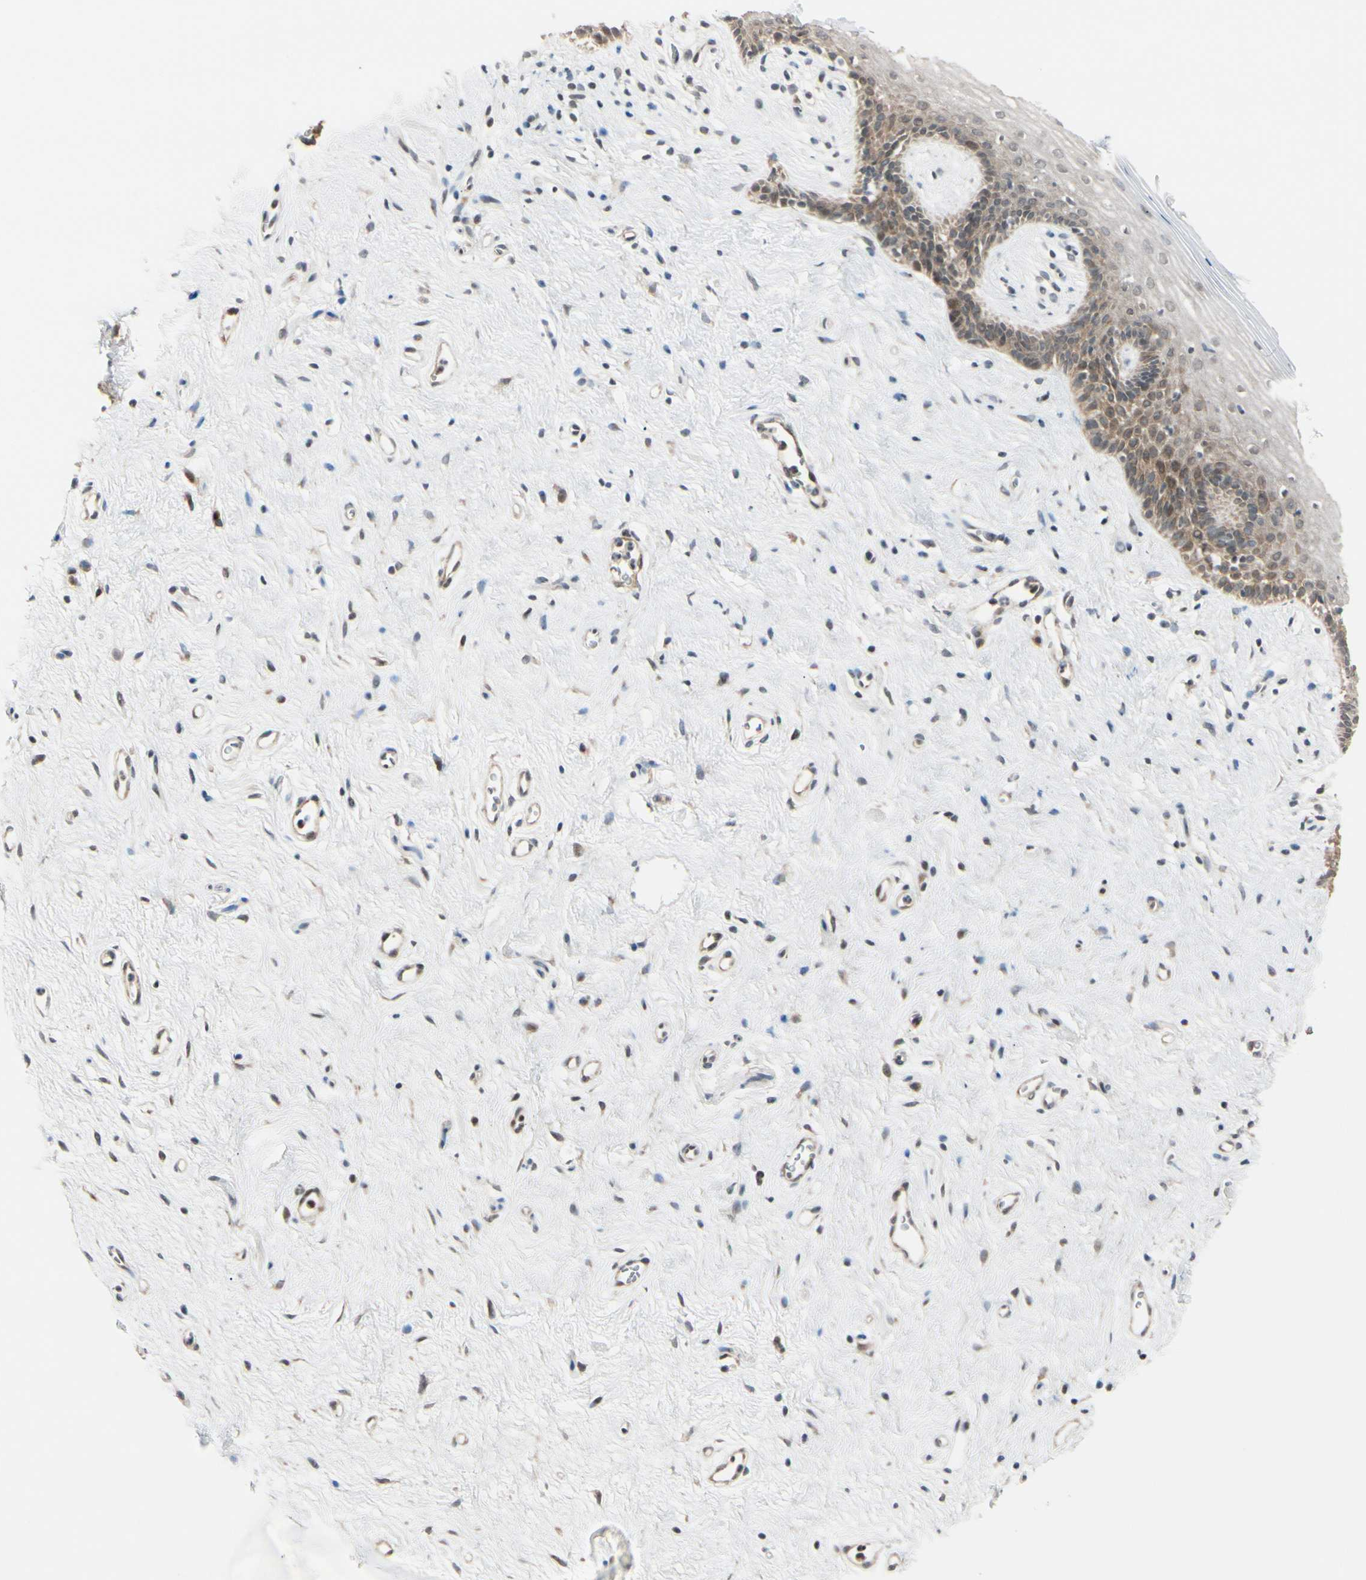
{"staining": {"intensity": "moderate", "quantity": ">75%", "location": "cytoplasmic/membranous"}, "tissue": "vagina", "cell_type": "Squamous epithelial cells", "image_type": "normal", "snomed": [{"axis": "morphology", "description": "Normal tissue, NOS"}, {"axis": "topography", "description": "Vagina"}], "caption": "Moderate cytoplasmic/membranous expression is appreciated in approximately >75% of squamous epithelial cells in unremarkable vagina.", "gene": "BRMS1", "patient": {"sex": "female", "age": 44}}